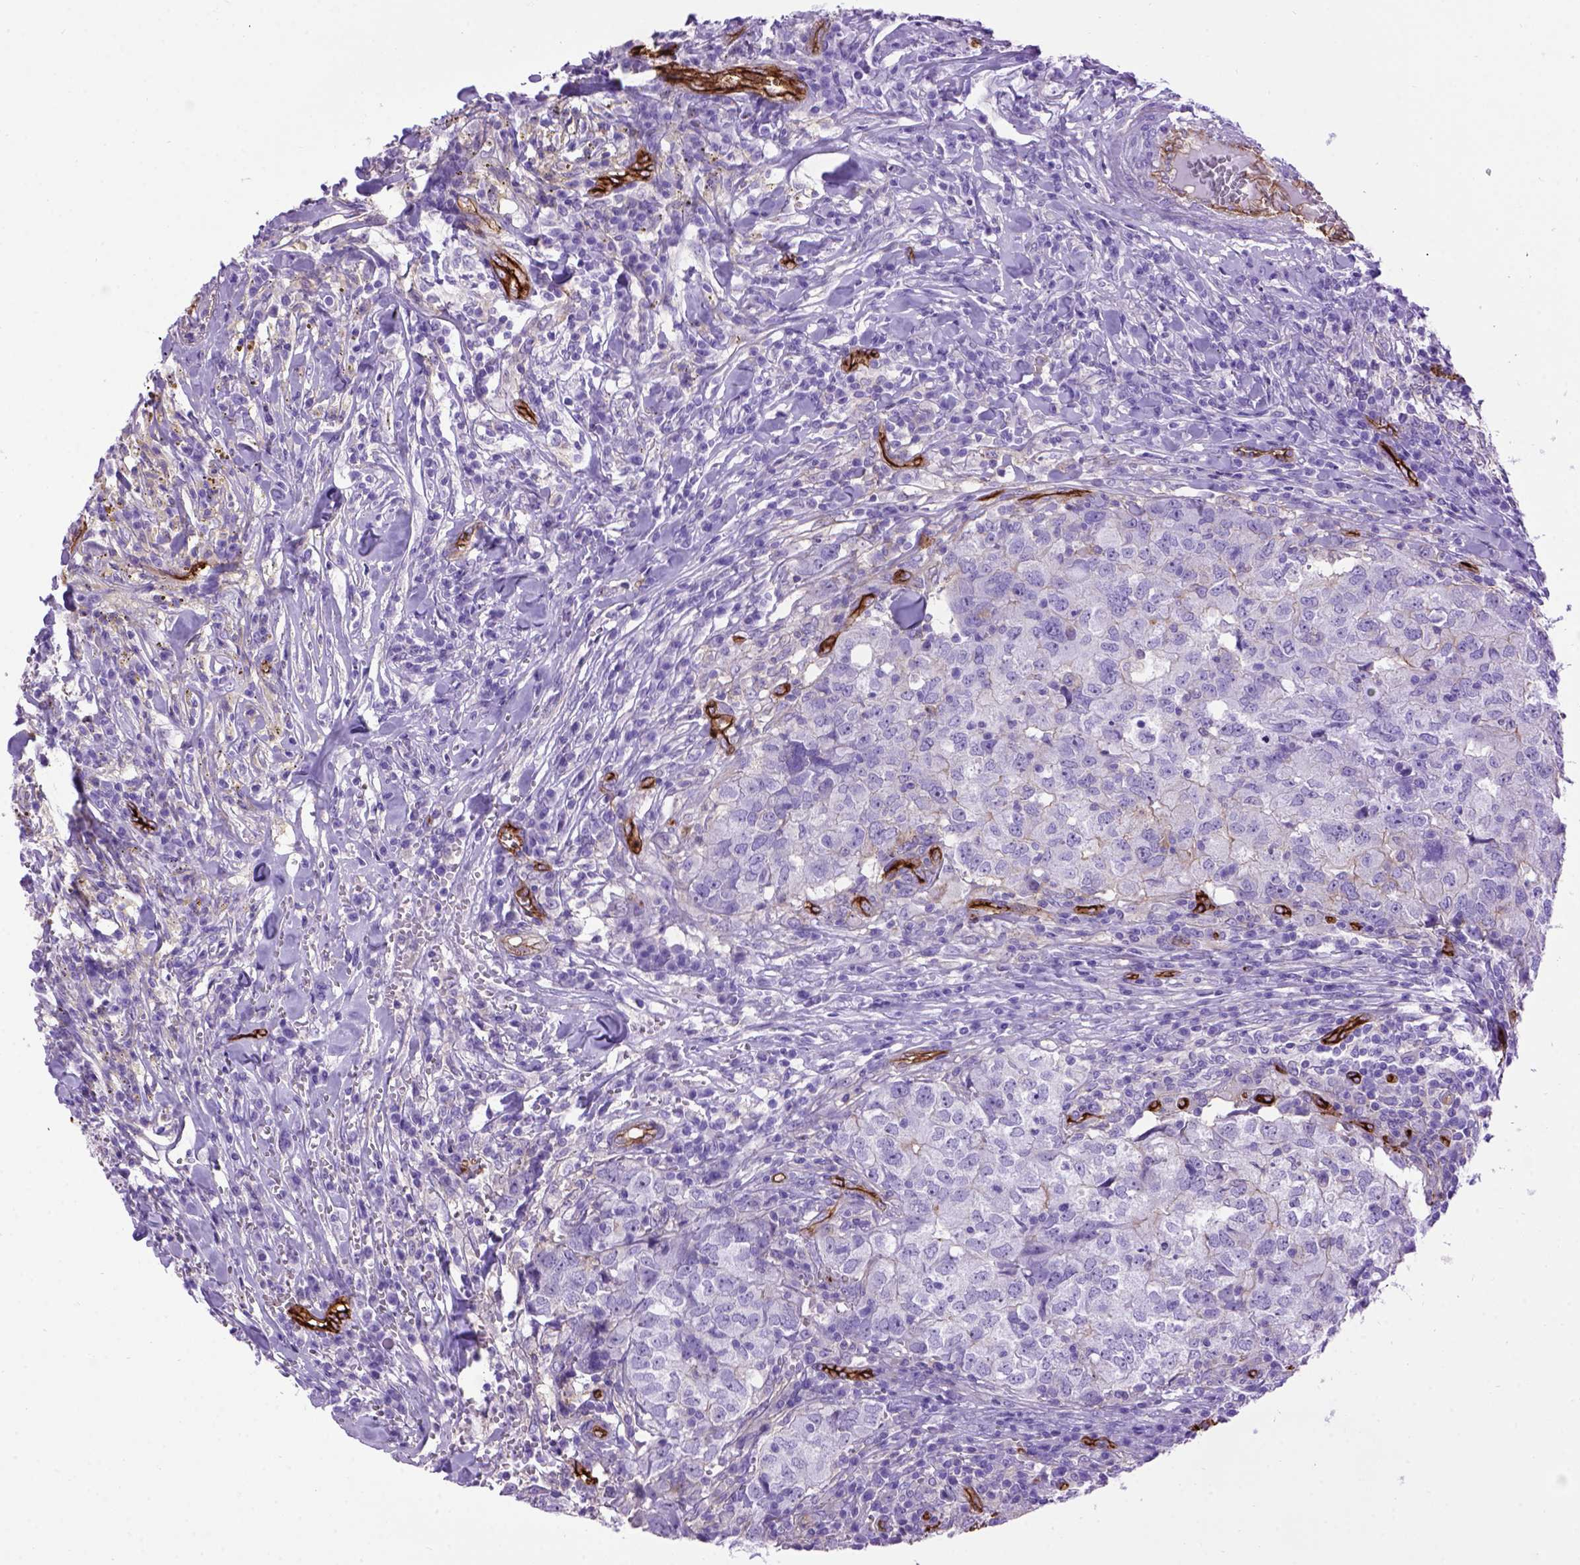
{"staining": {"intensity": "negative", "quantity": "none", "location": "none"}, "tissue": "breast cancer", "cell_type": "Tumor cells", "image_type": "cancer", "snomed": [{"axis": "morphology", "description": "Duct carcinoma"}, {"axis": "topography", "description": "Breast"}], "caption": "Human breast invasive ductal carcinoma stained for a protein using immunohistochemistry displays no staining in tumor cells.", "gene": "ENG", "patient": {"sex": "female", "age": 30}}